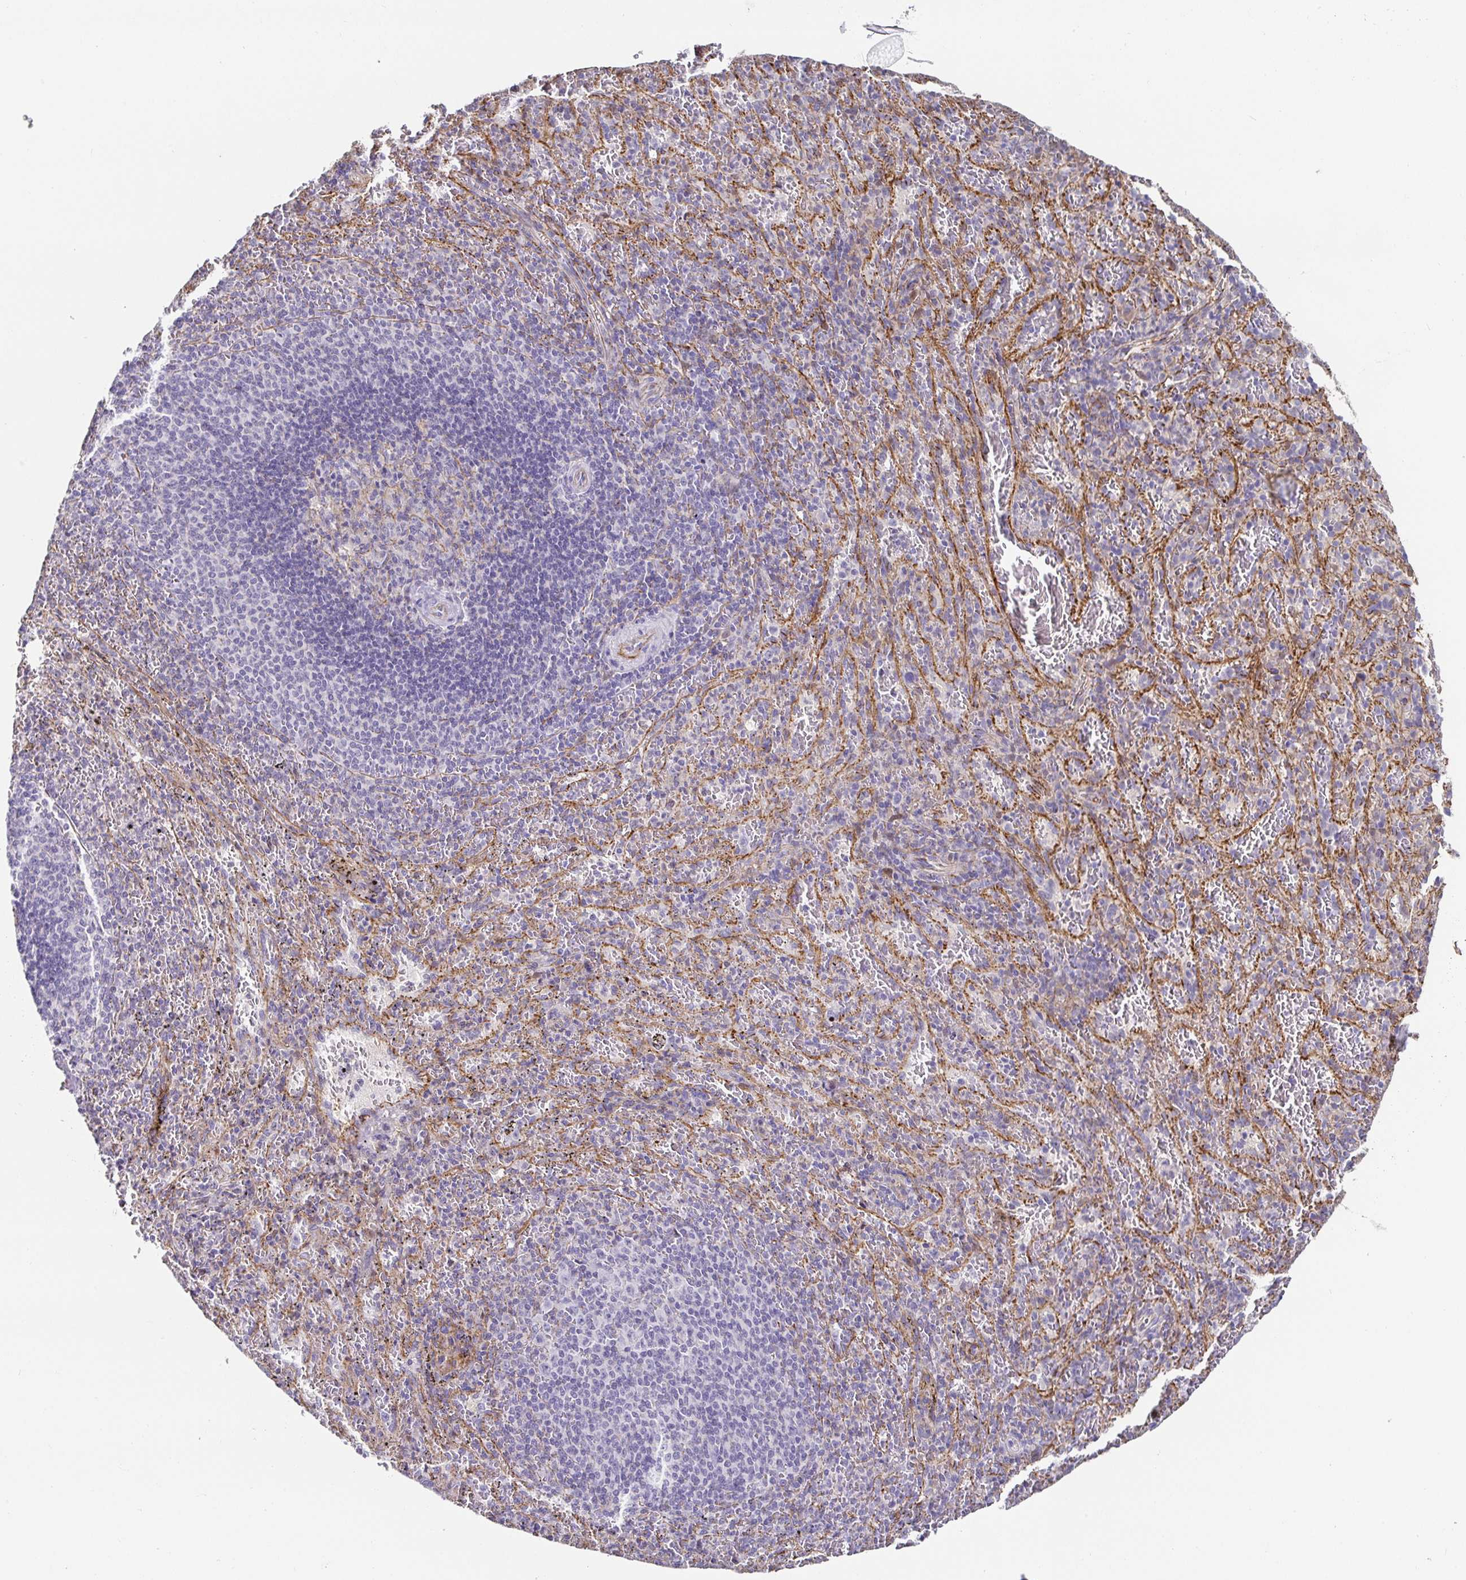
{"staining": {"intensity": "negative", "quantity": "none", "location": "none"}, "tissue": "spleen", "cell_type": "Cells in red pulp", "image_type": "normal", "snomed": [{"axis": "morphology", "description": "Normal tissue, NOS"}, {"axis": "topography", "description": "Spleen"}], "caption": "Protein analysis of normal spleen shows no significant expression in cells in red pulp.", "gene": "PIWIL3", "patient": {"sex": "male", "age": 57}}